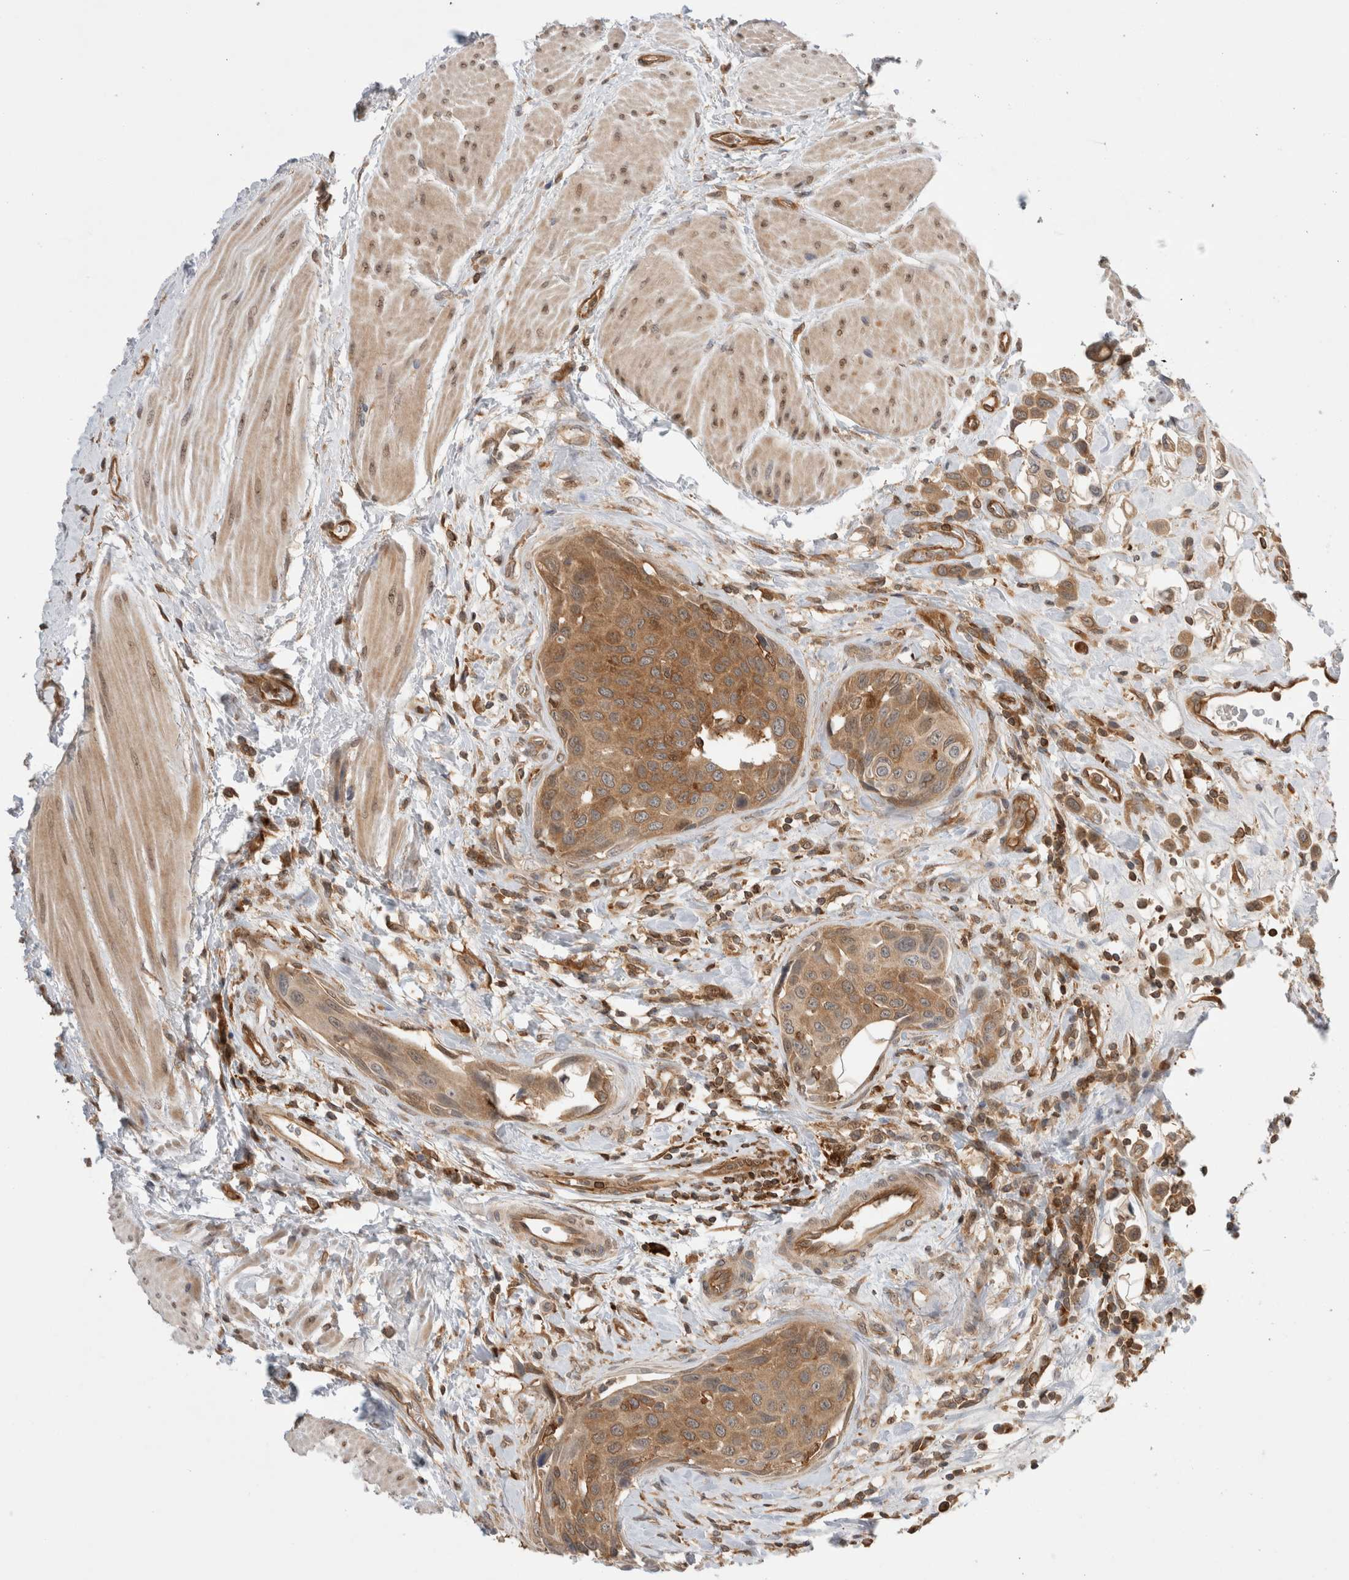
{"staining": {"intensity": "moderate", "quantity": ">75%", "location": "cytoplasmic/membranous"}, "tissue": "urothelial cancer", "cell_type": "Tumor cells", "image_type": "cancer", "snomed": [{"axis": "morphology", "description": "Urothelial carcinoma, High grade"}, {"axis": "topography", "description": "Urinary bladder"}], "caption": "Immunohistochemistry of urothelial carcinoma (high-grade) displays medium levels of moderate cytoplasmic/membranous staining in approximately >75% of tumor cells.", "gene": "NFKB1", "patient": {"sex": "male", "age": 50}}